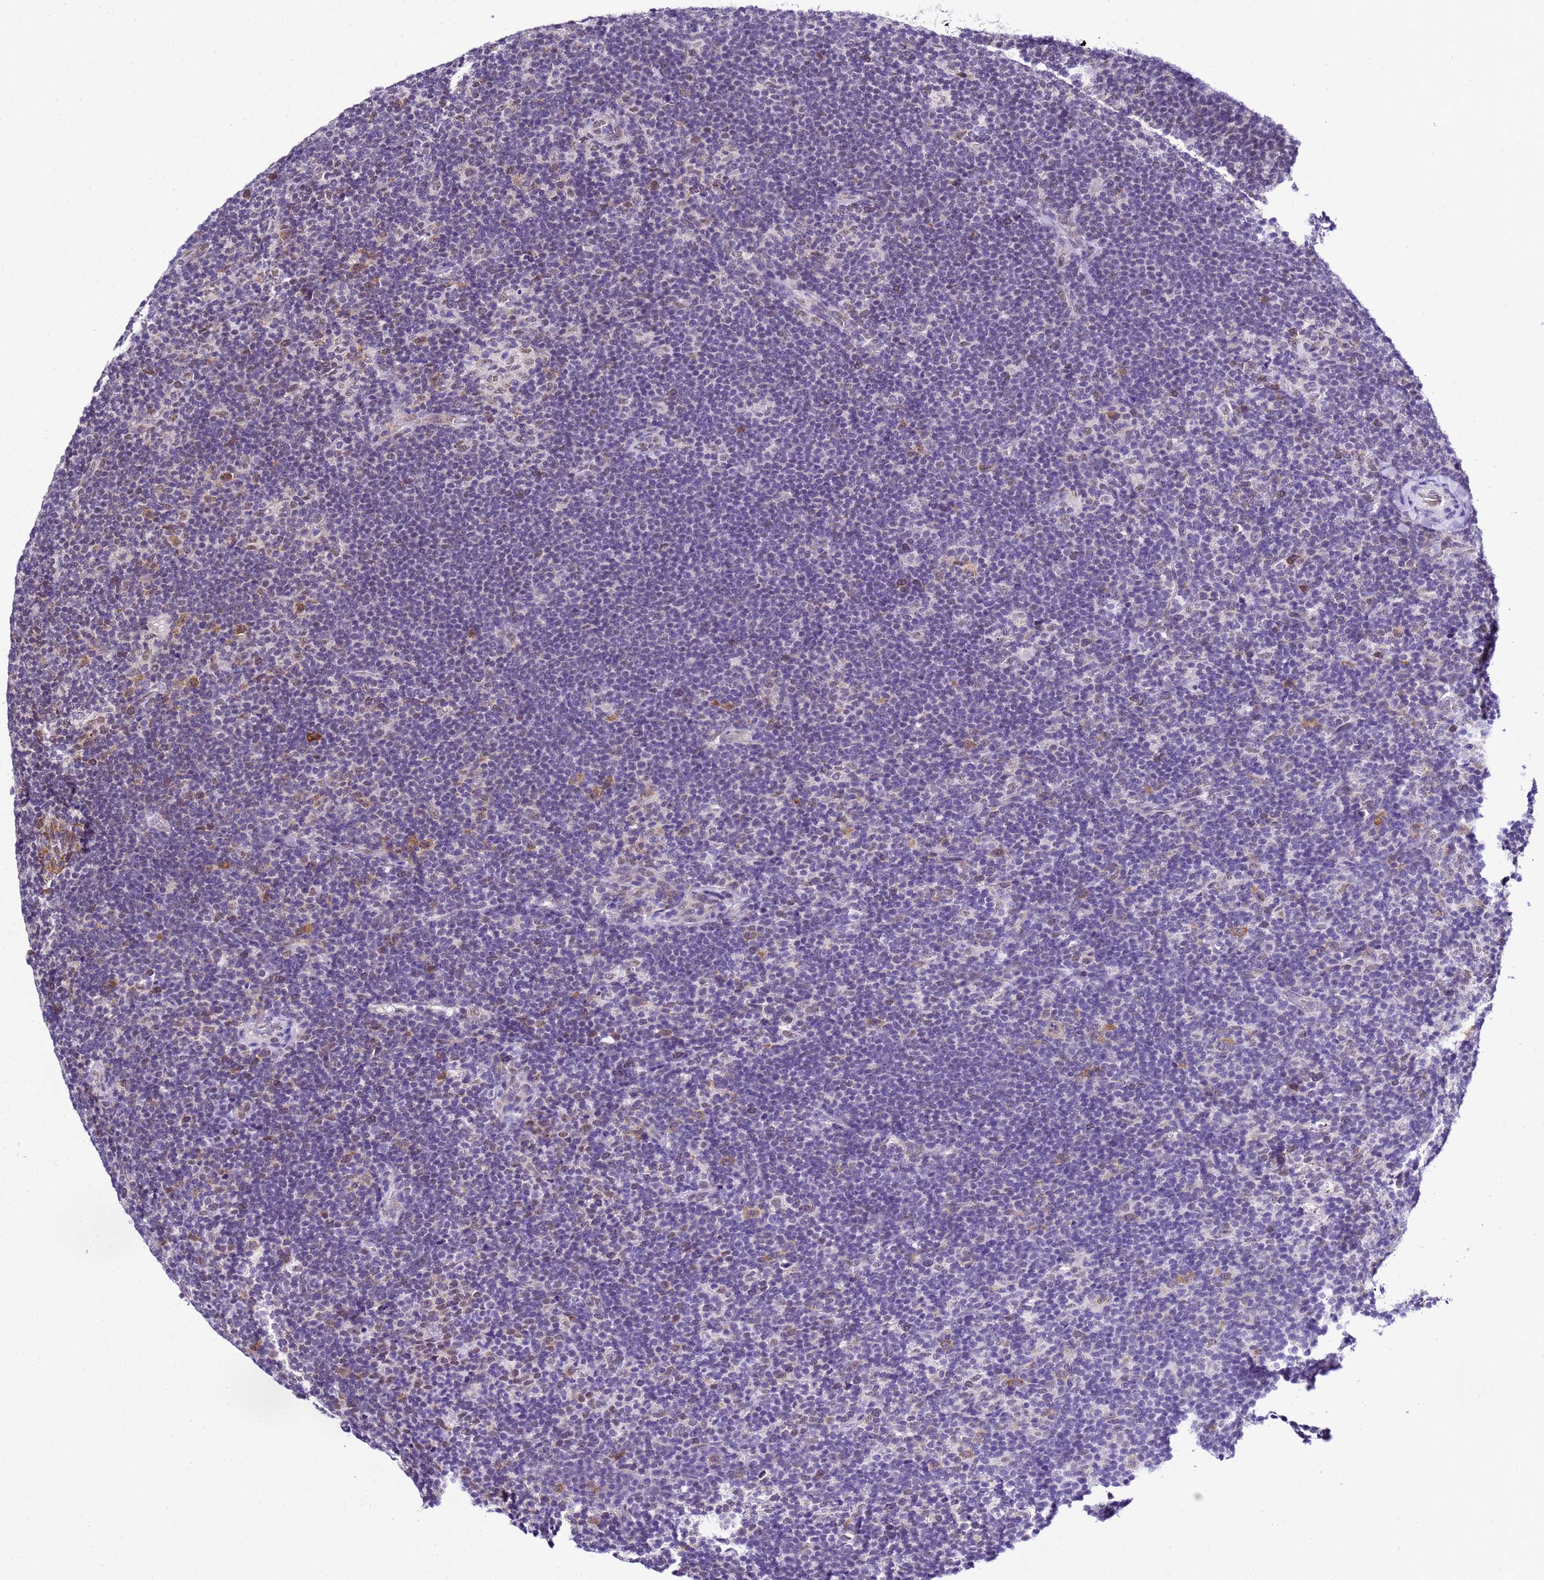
{"staining": {"intensity": "negative", "quantity": "none", "location": "none"}, "tissue": "lymphoma", "cell_type": "Tumor cells", "image_type": "cancer", "snomed": [{"axis": "morphology", "description": "Hodgkin's disease, NOS"}, {"axis": "topography", "description": "Lymph node"}], "caption": "Human lymphoma stained for a protein using immunohistochemistry demonstrates no expression in tumor cells.", "gene": "SMN1", "patient": {"sex": "female", "age": 57}}